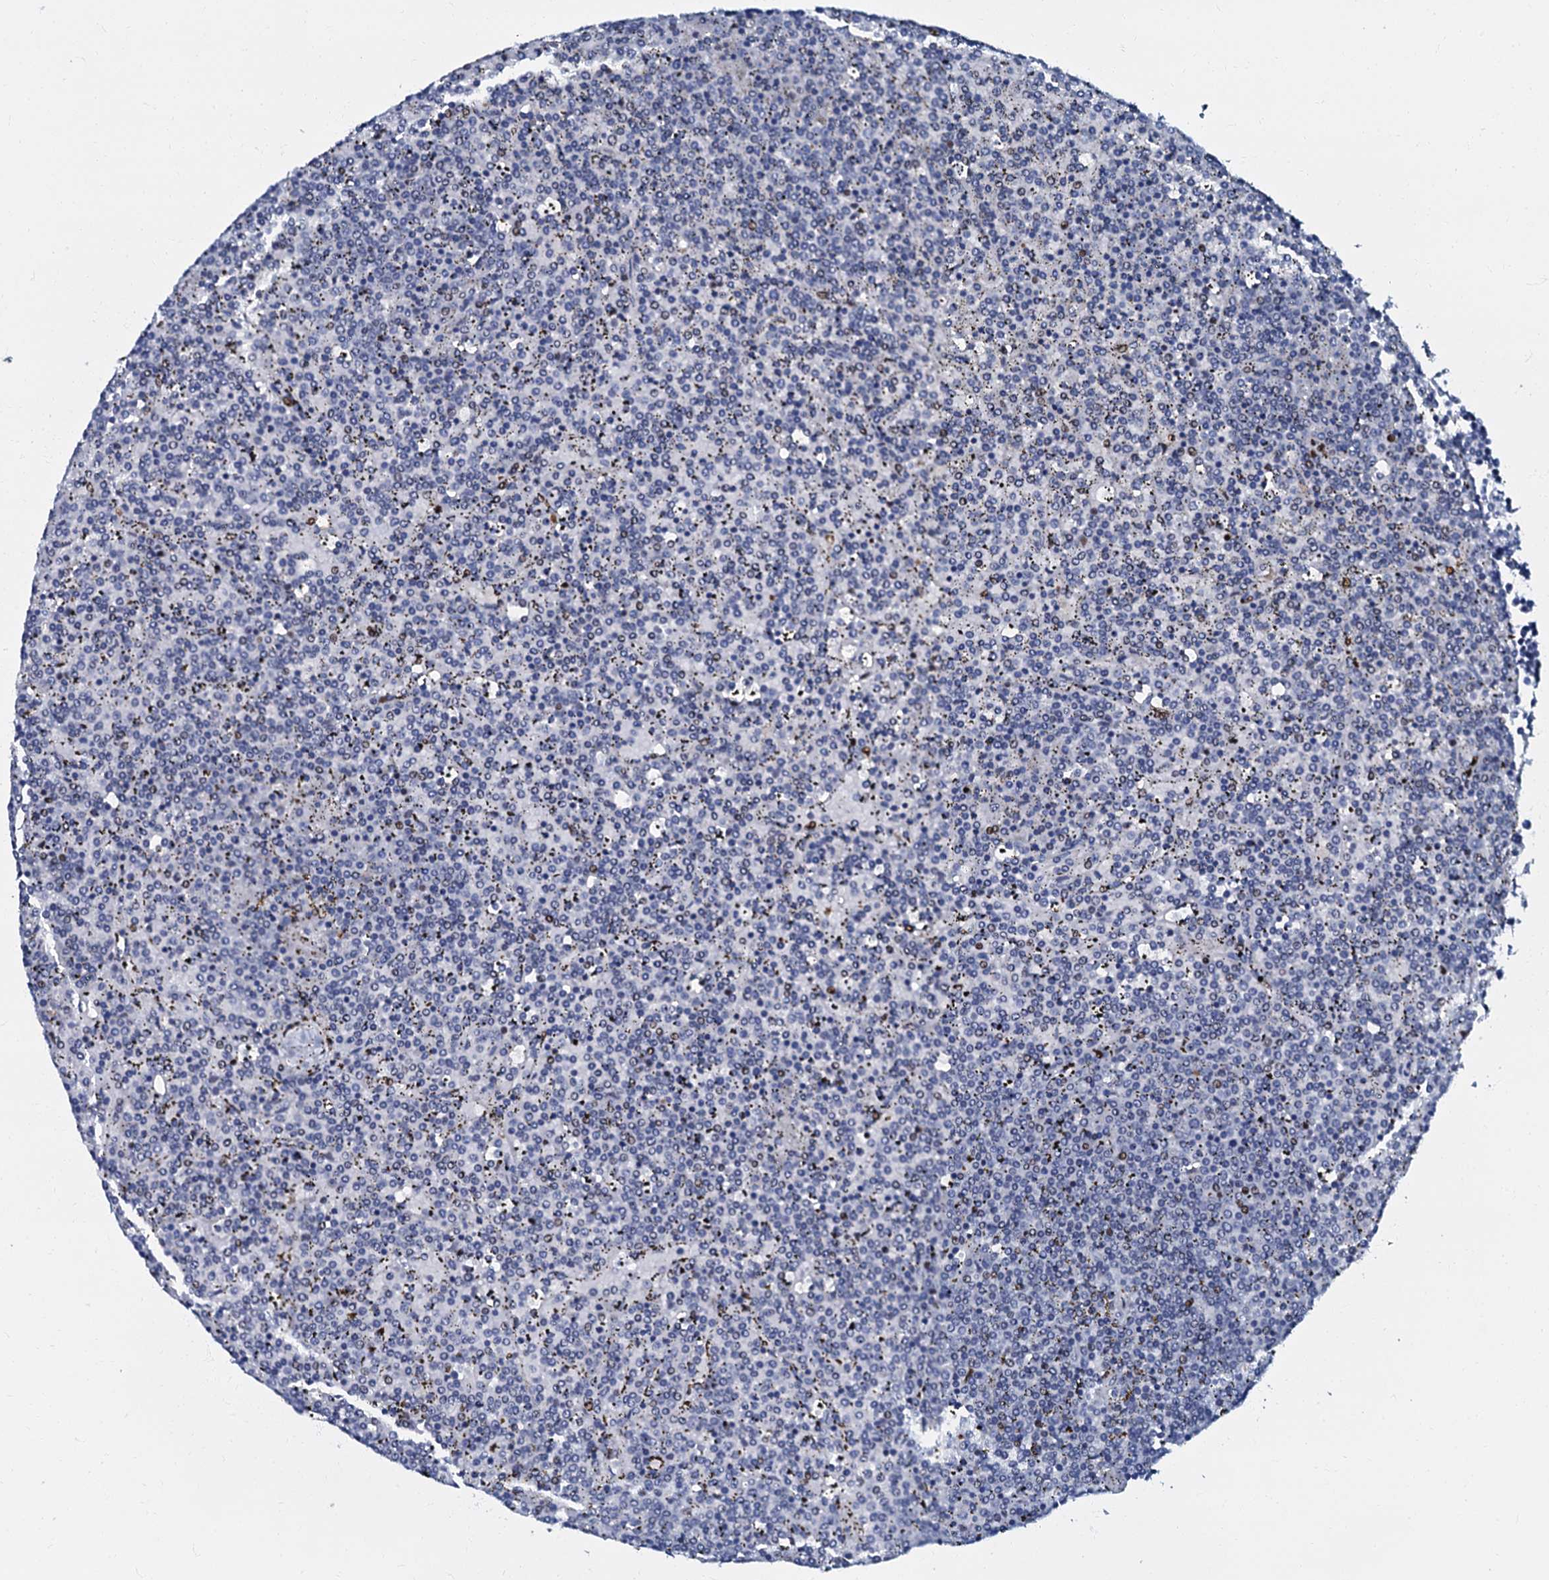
{"staining": {"intensity": "negative", "quantity": "none", "location": "none"}, "tissue": "lymphoma", "cell_type": "Tumor cells", "image_type": "cancer", "snomed": [{"axis": "morphology", "description": "Malignant lymphoma, non-Hodgkin's type, Low grade"}, {"axis": "topography", "description": "Spleen"}], "caption": "High magnification brightfield microscopy of low-grade malignant lymphoma, non-Hodgkin's type stained with DAB (brown) and counterstained with hematoxylin (blue): tumor cells show no significant staining. (Brightfield microscopy of DAB immunohistochemistry at high magnification).", "gene": "MFSD5", "patient": {"sex": "female", "age": 19}}